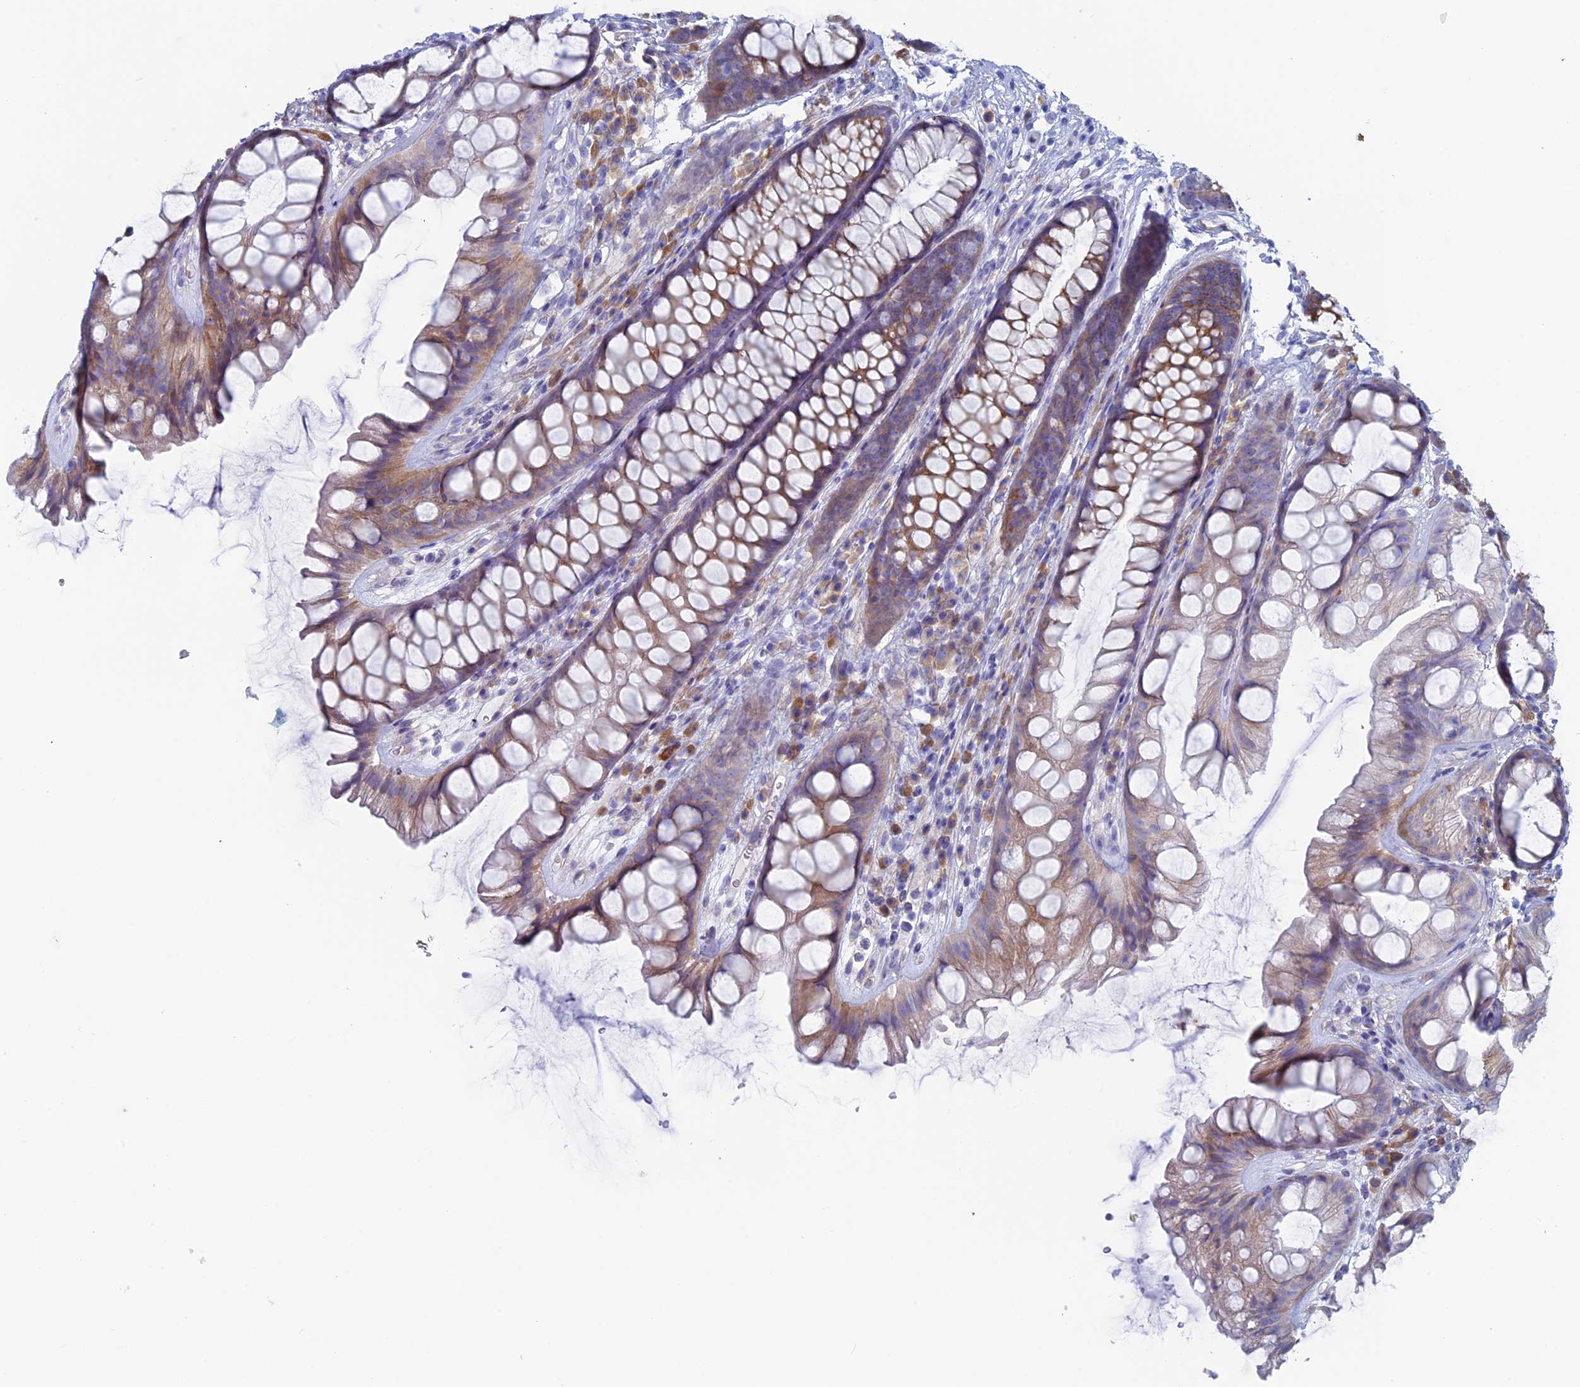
{"staining": {"intensity": "weak", "quantity": "25%-75%", "location": "cytoplasmic/membranous"}, "tissue": "rectum", "cell_type": "Glandular cells", "image_type": "normal", "snomed": [{"axis": "morphology", "description": "Normal tissue, NOS"}, {"axis": "topography", "description": "Rectum"}], "caption": "DAB immunohistochemical staining of benign human rectum shows weak cytoplasmic/membranous protein staining in approximately 25%-75% of glandular cells. The staining was performed using DAB (3,3'-diaminobenzidine) to visualize the protein expression in brown, while the nuclei were stained in blue with hematoxylin (Magnification: 20x).", "gene": "MAGEB6", "patient": {"sex": "male", "age": 74}}